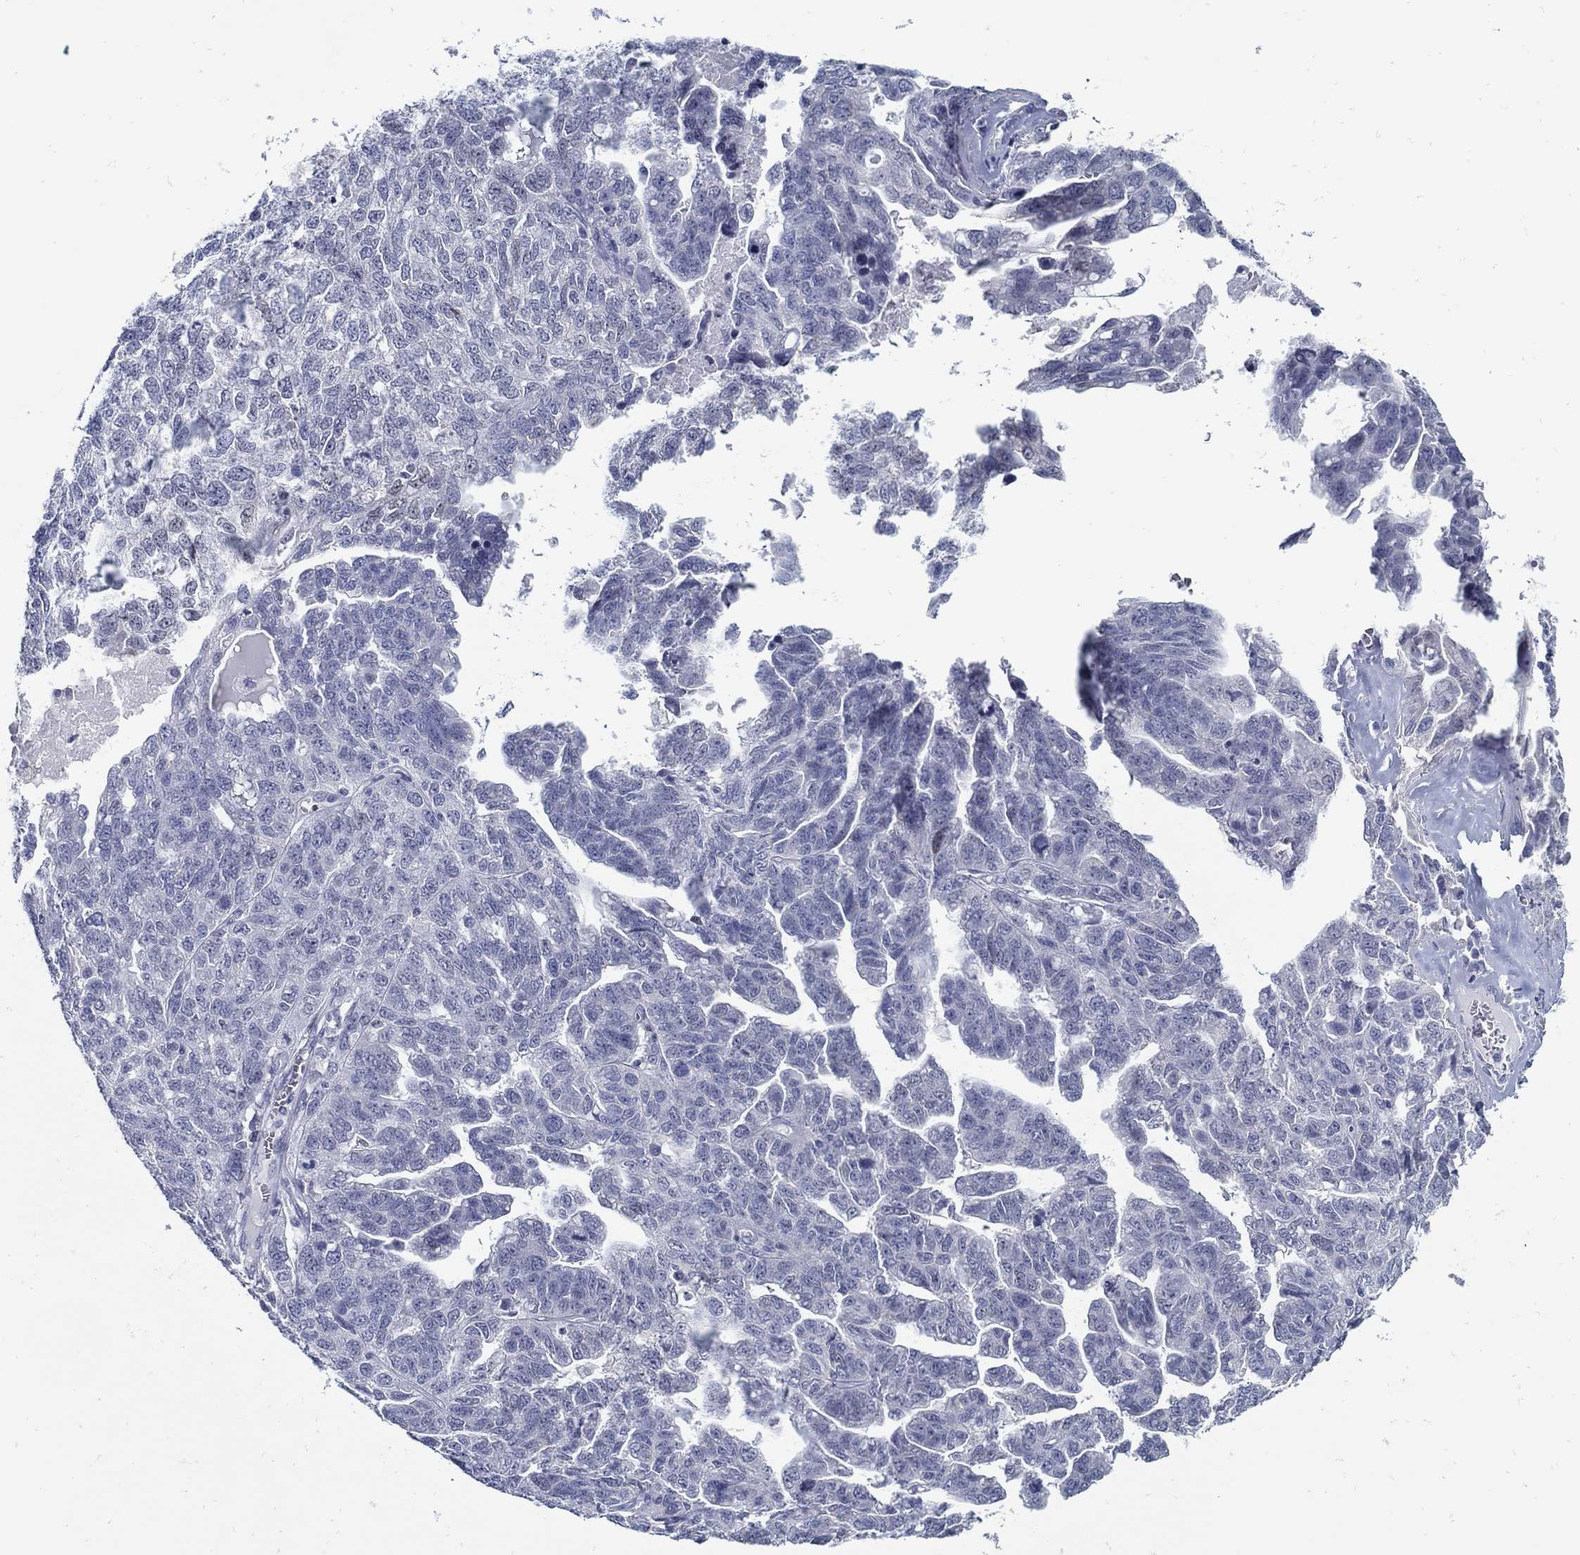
{"staining": {"intensity": "negative", "quantity": "none", "location": "none"}, "tissue": "ovarian cancer", "cell_type": "Tumor cells", "image_type": "cancer", "snomed": [{"axis": "morphology", "description": "Cystadenocarcinoma, serous, NOS"}, {"axis": "topography", "description": "Ovary"}], "caption": "Human ovarian cancer stained for a protein using immunohistochemistry exhibits no staining in tumor cells.", "gene": "USP29", "patient": {"sex": "female", "age": 71}}